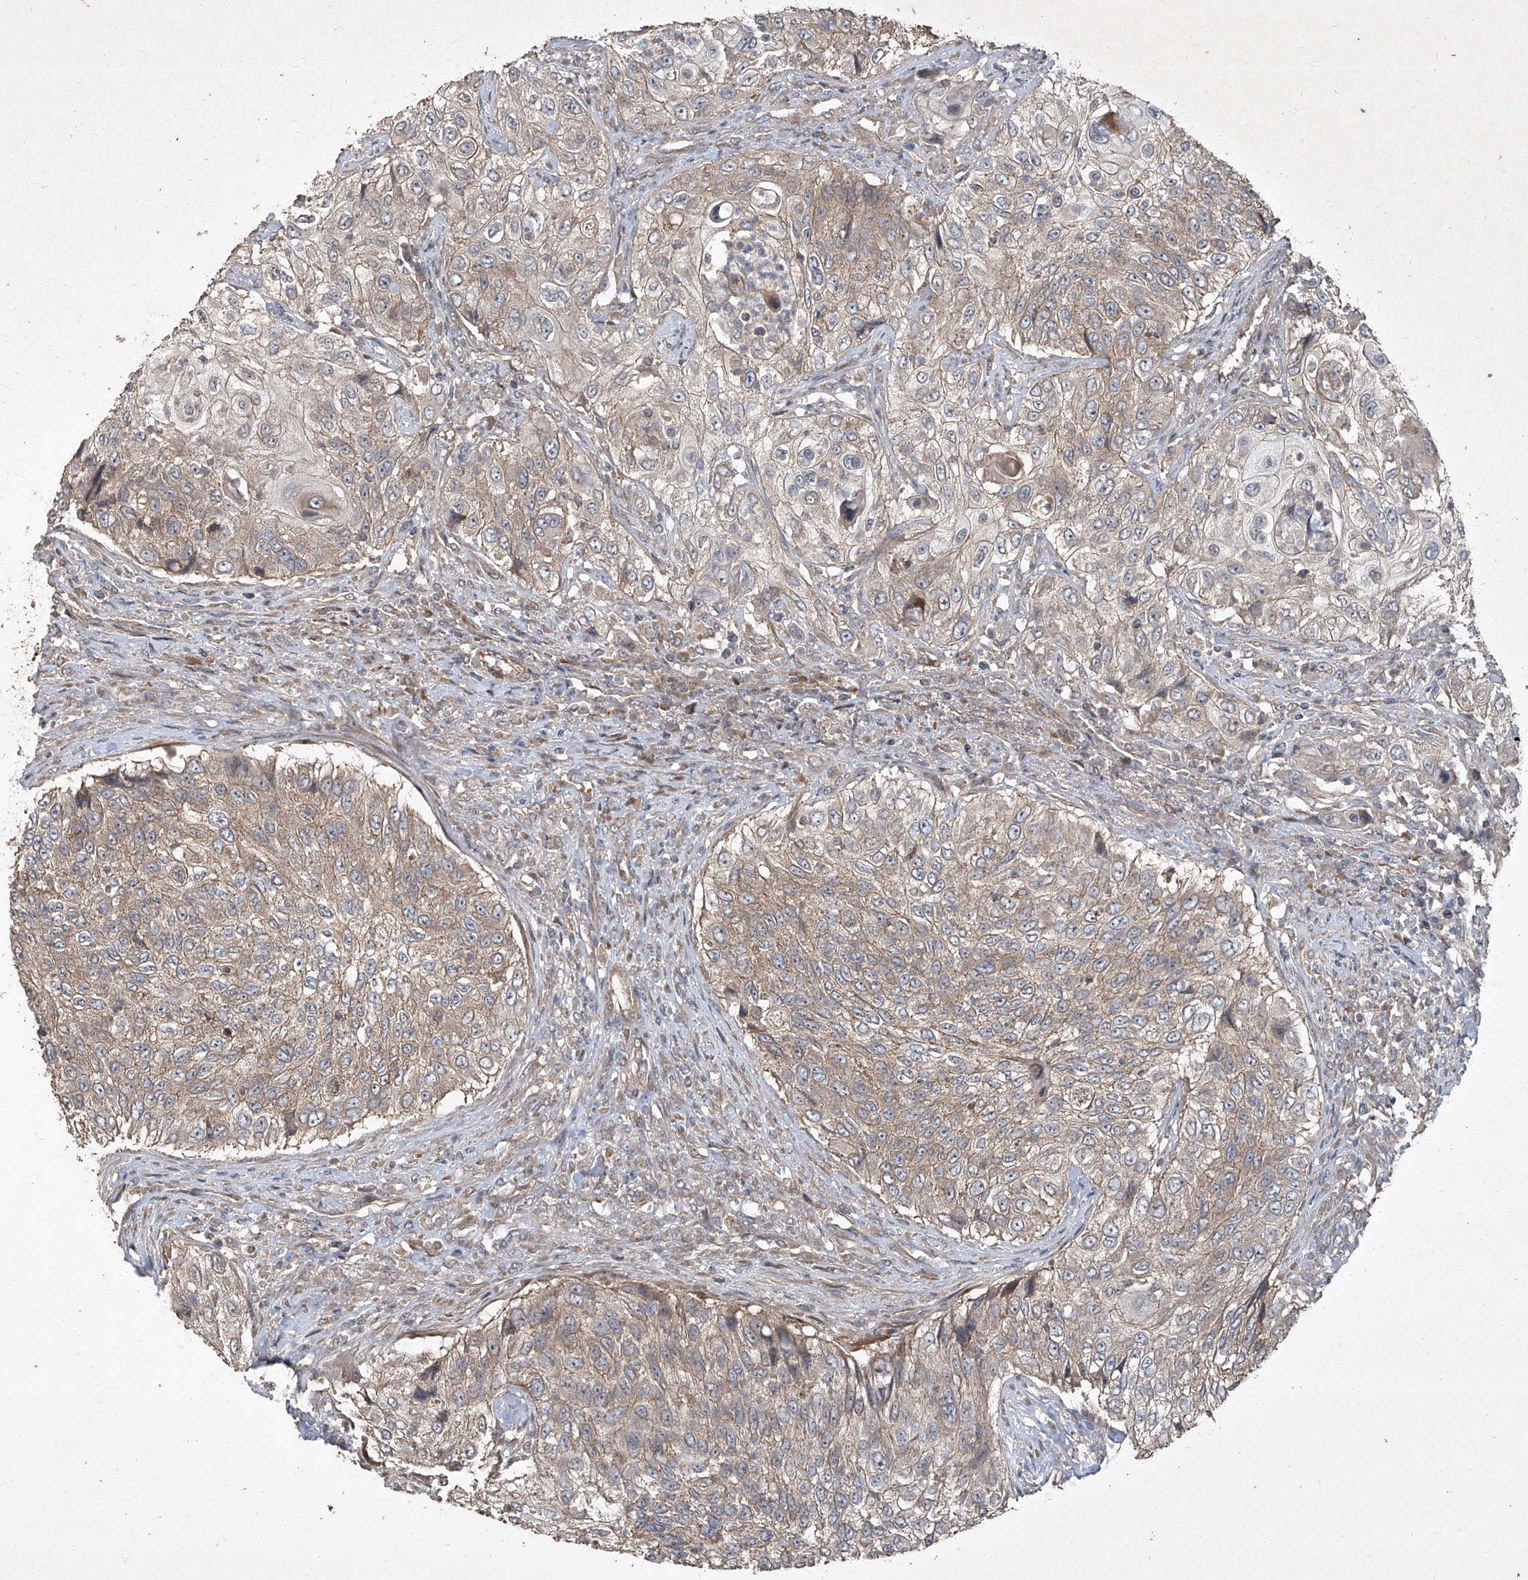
{"staining": {"intensity": "weak", "quantity": ">75%", "location": "cytoplasmic/membranous"}, "tissue": "urothelial cancer", "cell_type": "Tumor cells", "image_type": "cancer", "snomed": [{"axis": "morphology", "description": "Urothelial carcinoma, High grade"}, {"axis": "topography", "description": "Urinary bladder"}], "caption": "Human urothelial cancer stained with a protein marker shows weak staining in tumor cells.", "gene": "CCN1", "patient": {"sex": "female", "age": 60}}